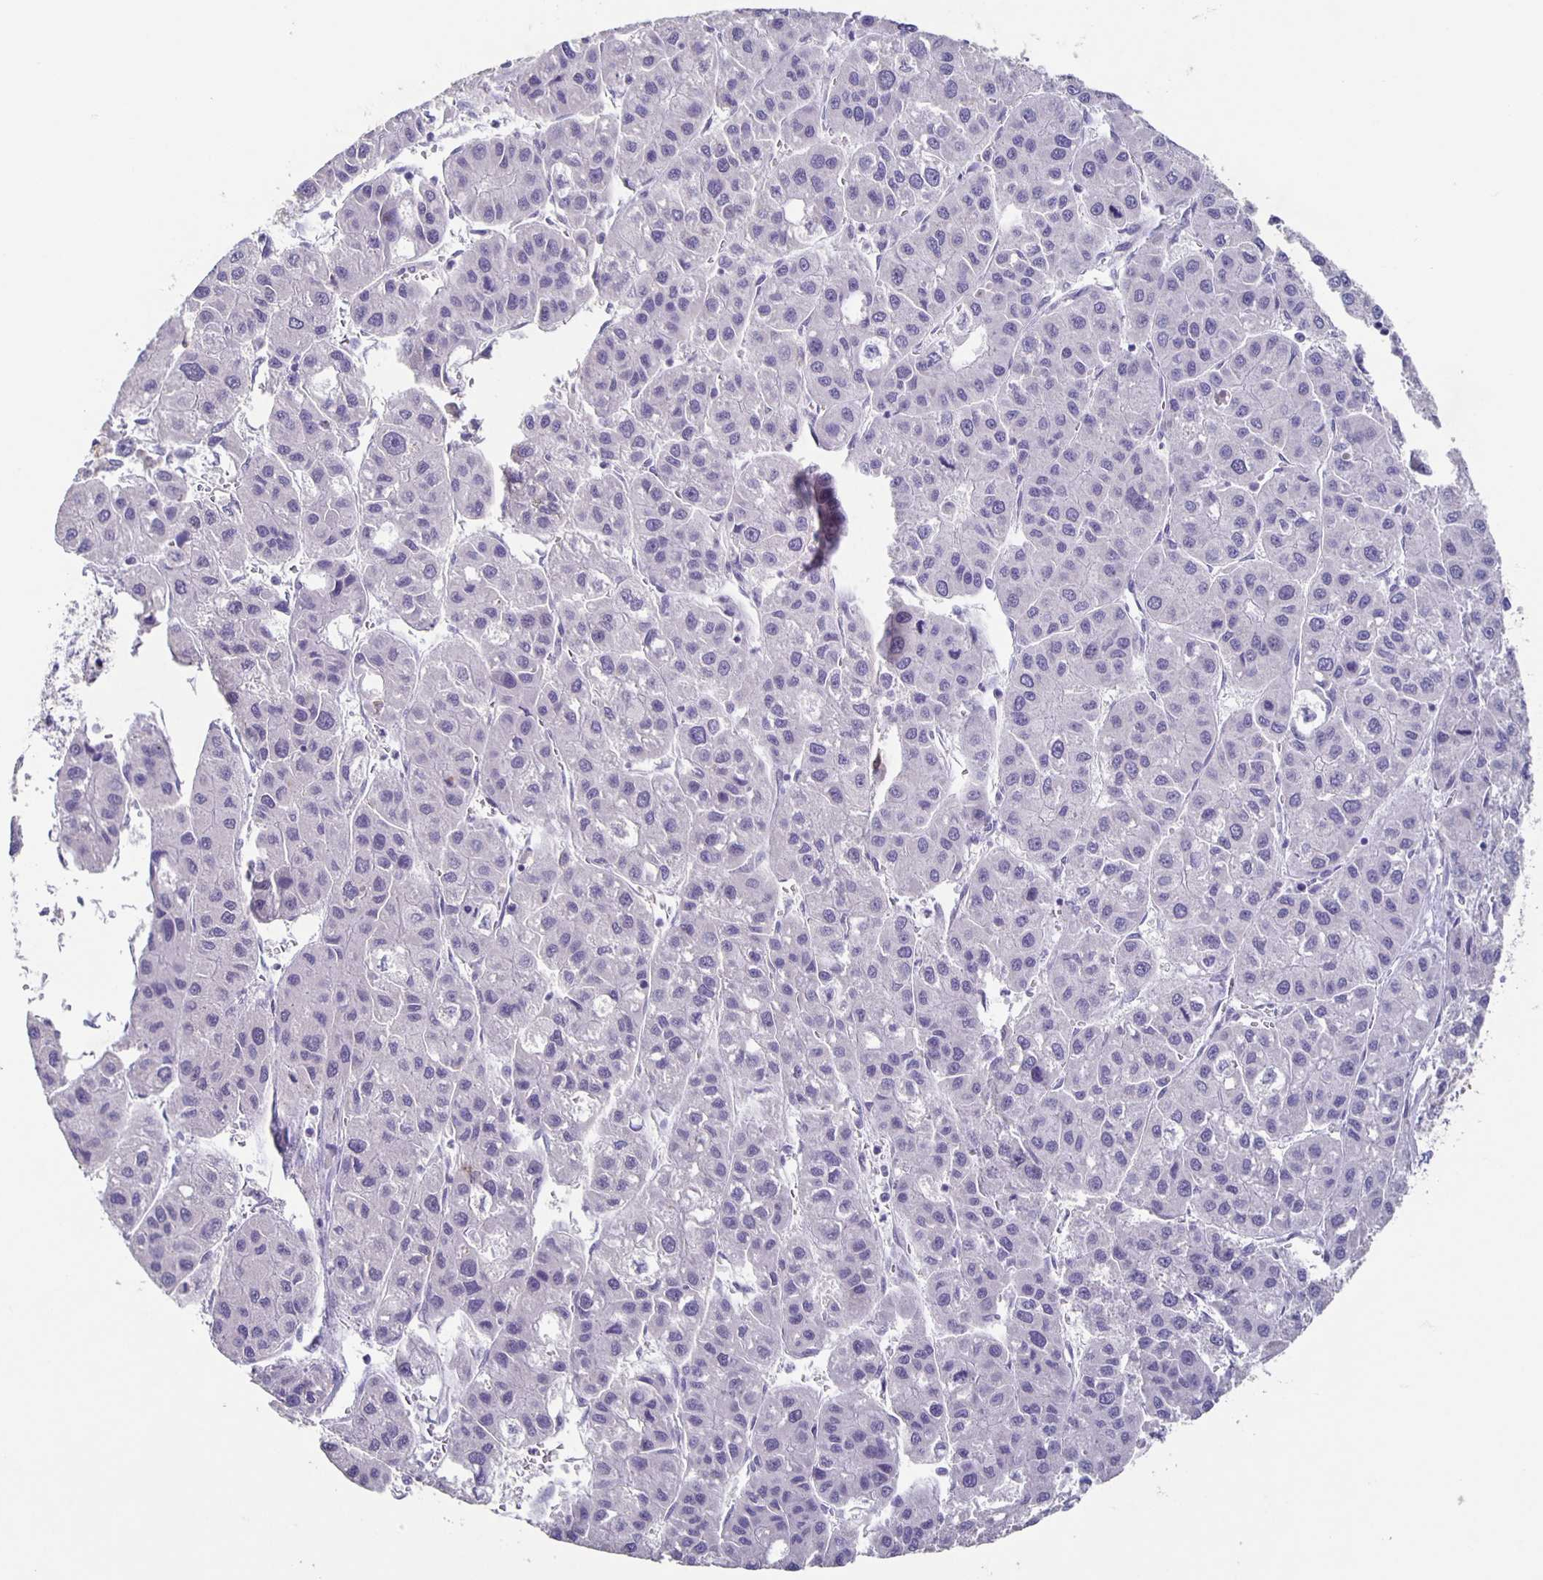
{"staining": {"intensity": "negative", "quantity": "none", "location": "none"}, "tissue": "liver cancer", "cell_type": "Tumor cells", "image_type": "cancer", "snomed": [{"axis": "morphology", "description": "Carcinoma, Hepatocellular, NOS"}, {"axis": "topography", "description": "Liver"}], "caption": "There is no significant expression in tumor cells of liver cancer (hepatocellular carcinoma).", "gene": "CARNS1", "patient": {"sex": "male", "age": 73}}